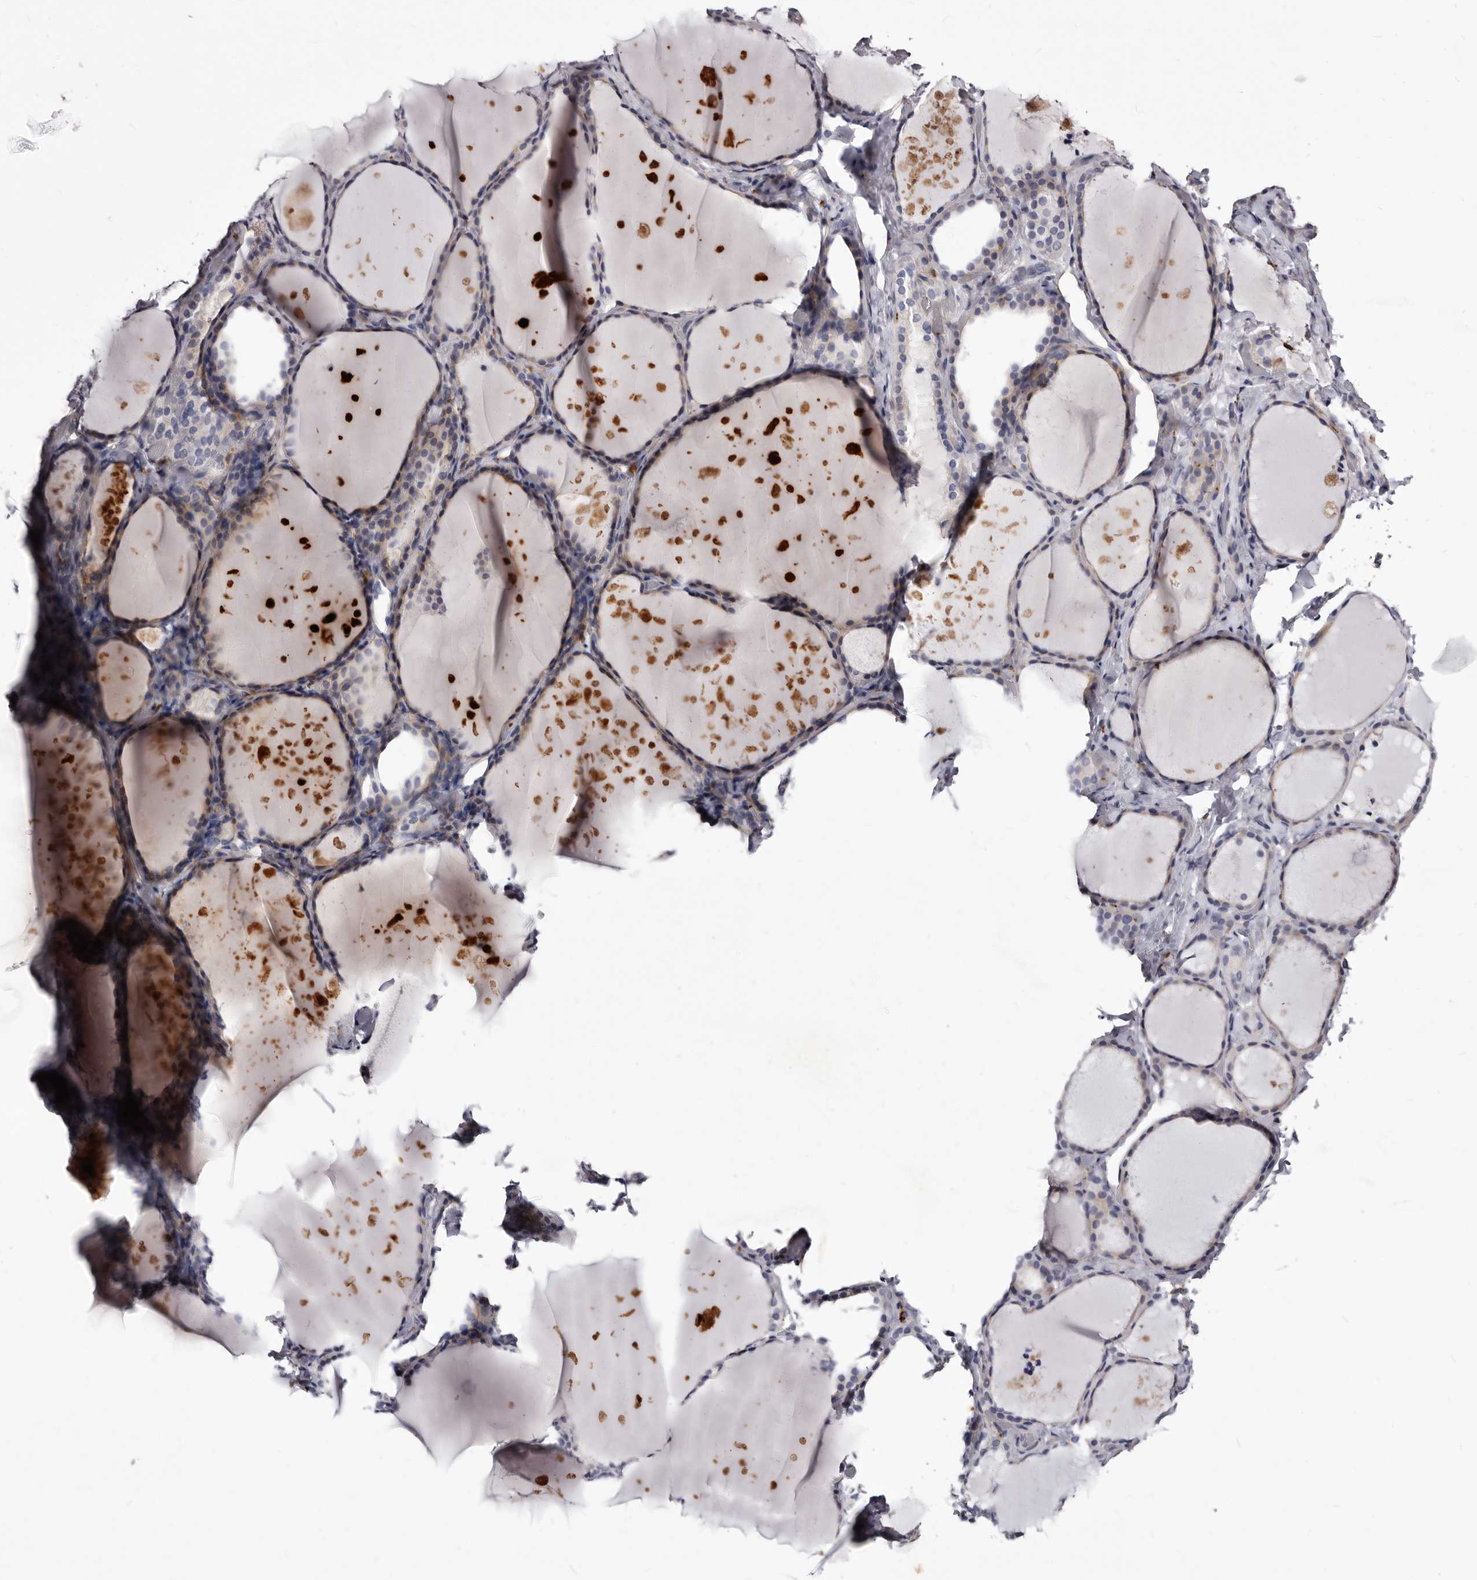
{"staining": {"intensity": "negative", "quantity": "none", "location": "none"}, "tissue": "thyroid gland", "cell_type": "Glandular cells", "image_type": "normal", "snomed": [{"axis": "morphology", "description": "Normal tissue, NOS"}, {"axis": "topography", "description": "Thyroid gland"}], "caption": "IHC photomicrograph of normal thyroid gland stained for a protein (brown), which reveals no expression in glandular cells.", "gene": "AUNIP", "patient": {"sex": "female", "age": 44}}